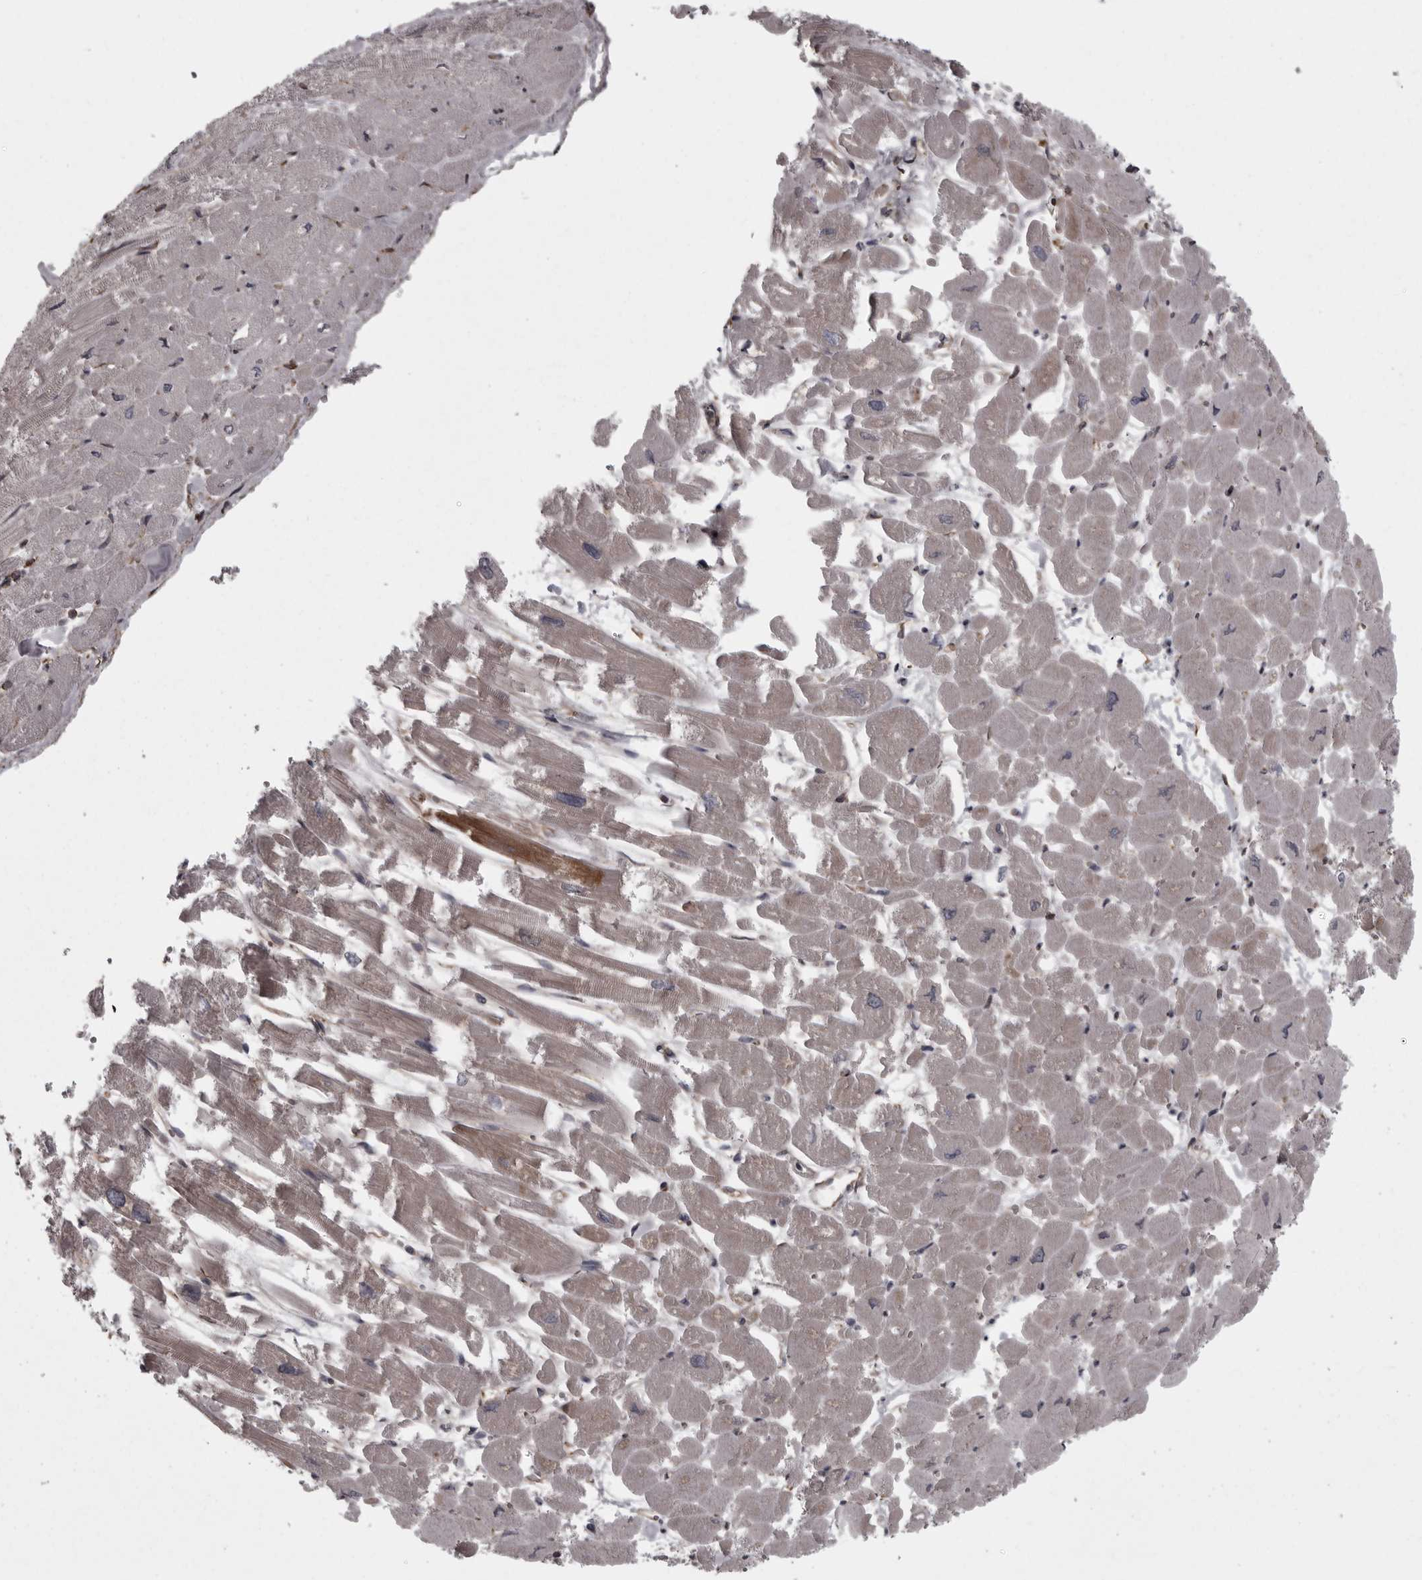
{"staining": {"intensity": "negative", "quantity": "none", "location": "none"}, "tissue": "heart muscle", "cell_type": "Cardiomyocytes", "image_type": "normal", "snomed": [{"axis": "morphology", "description": "Normal tissue, NOS"}, {"axis": "topography", "description": "Heart"}], "caption": "IHC photomicrograph of unremarkable heart muscle: heart muscle stained with DAB exhibits no significant protein expression in cardiomyocytes.", "gene": "FAAP100", "patient": {"sex": "male", "age": 54}}